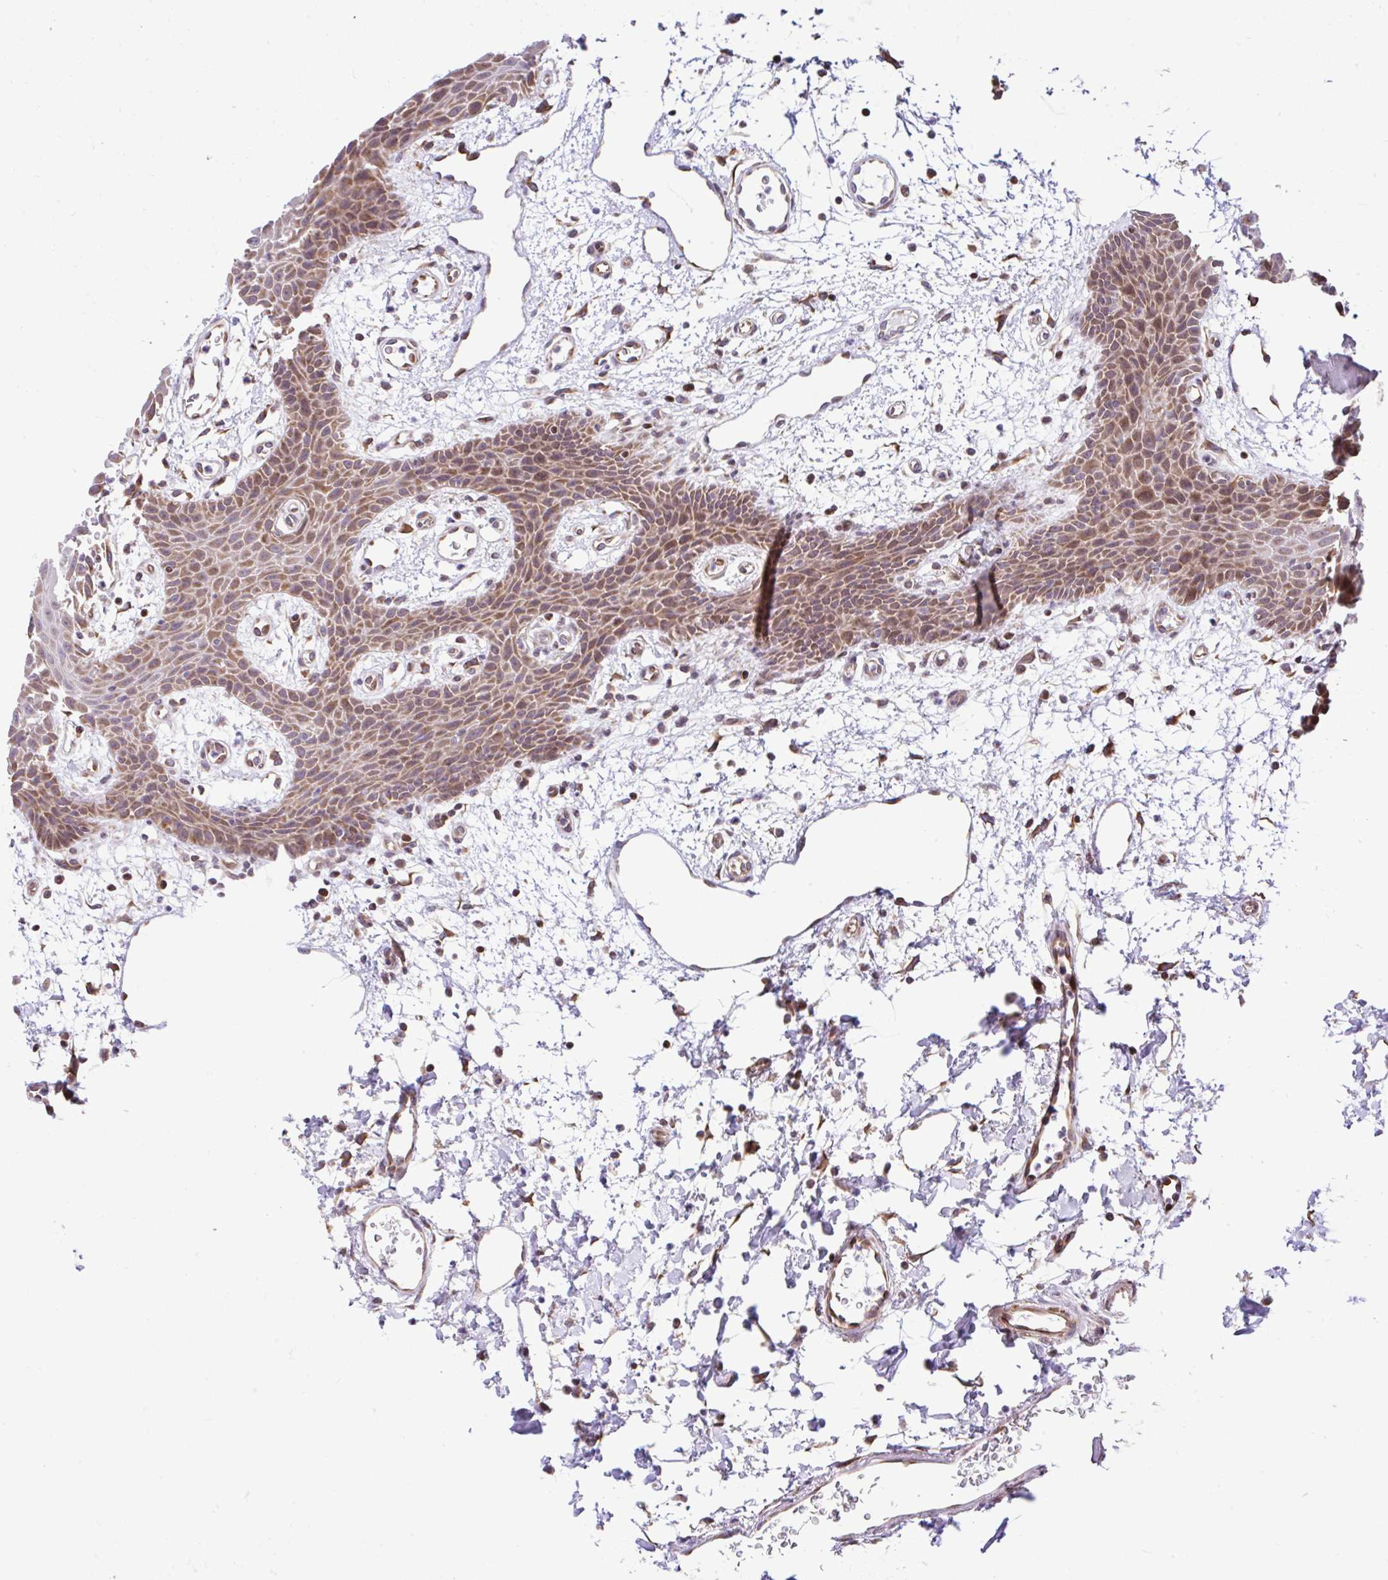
{"staining": {"intensity": "moderate", "quantity": "25%-75%", "location": "cytoplasmic/membranous"}, "tissue": "oral mucosa", "cell_type": "Squamous epithelial cells", "image_type": "normal", "snomed": [{"axis": "morphology", "description": "Normal tissue, NOS"}, {"axis": "topography", "description": "Oral tissue"}], "caption": "IHC (DAB (3,3'-diaminobenzidine)) staining of unremarkable human oral mucosa exhibits moderate cytoplasmic/membranous protein staining in approximately 25%-75% of squamous epithelial cells.", "gene": "FIGNL1", "patient": {"sex": "female", "age": 59}}